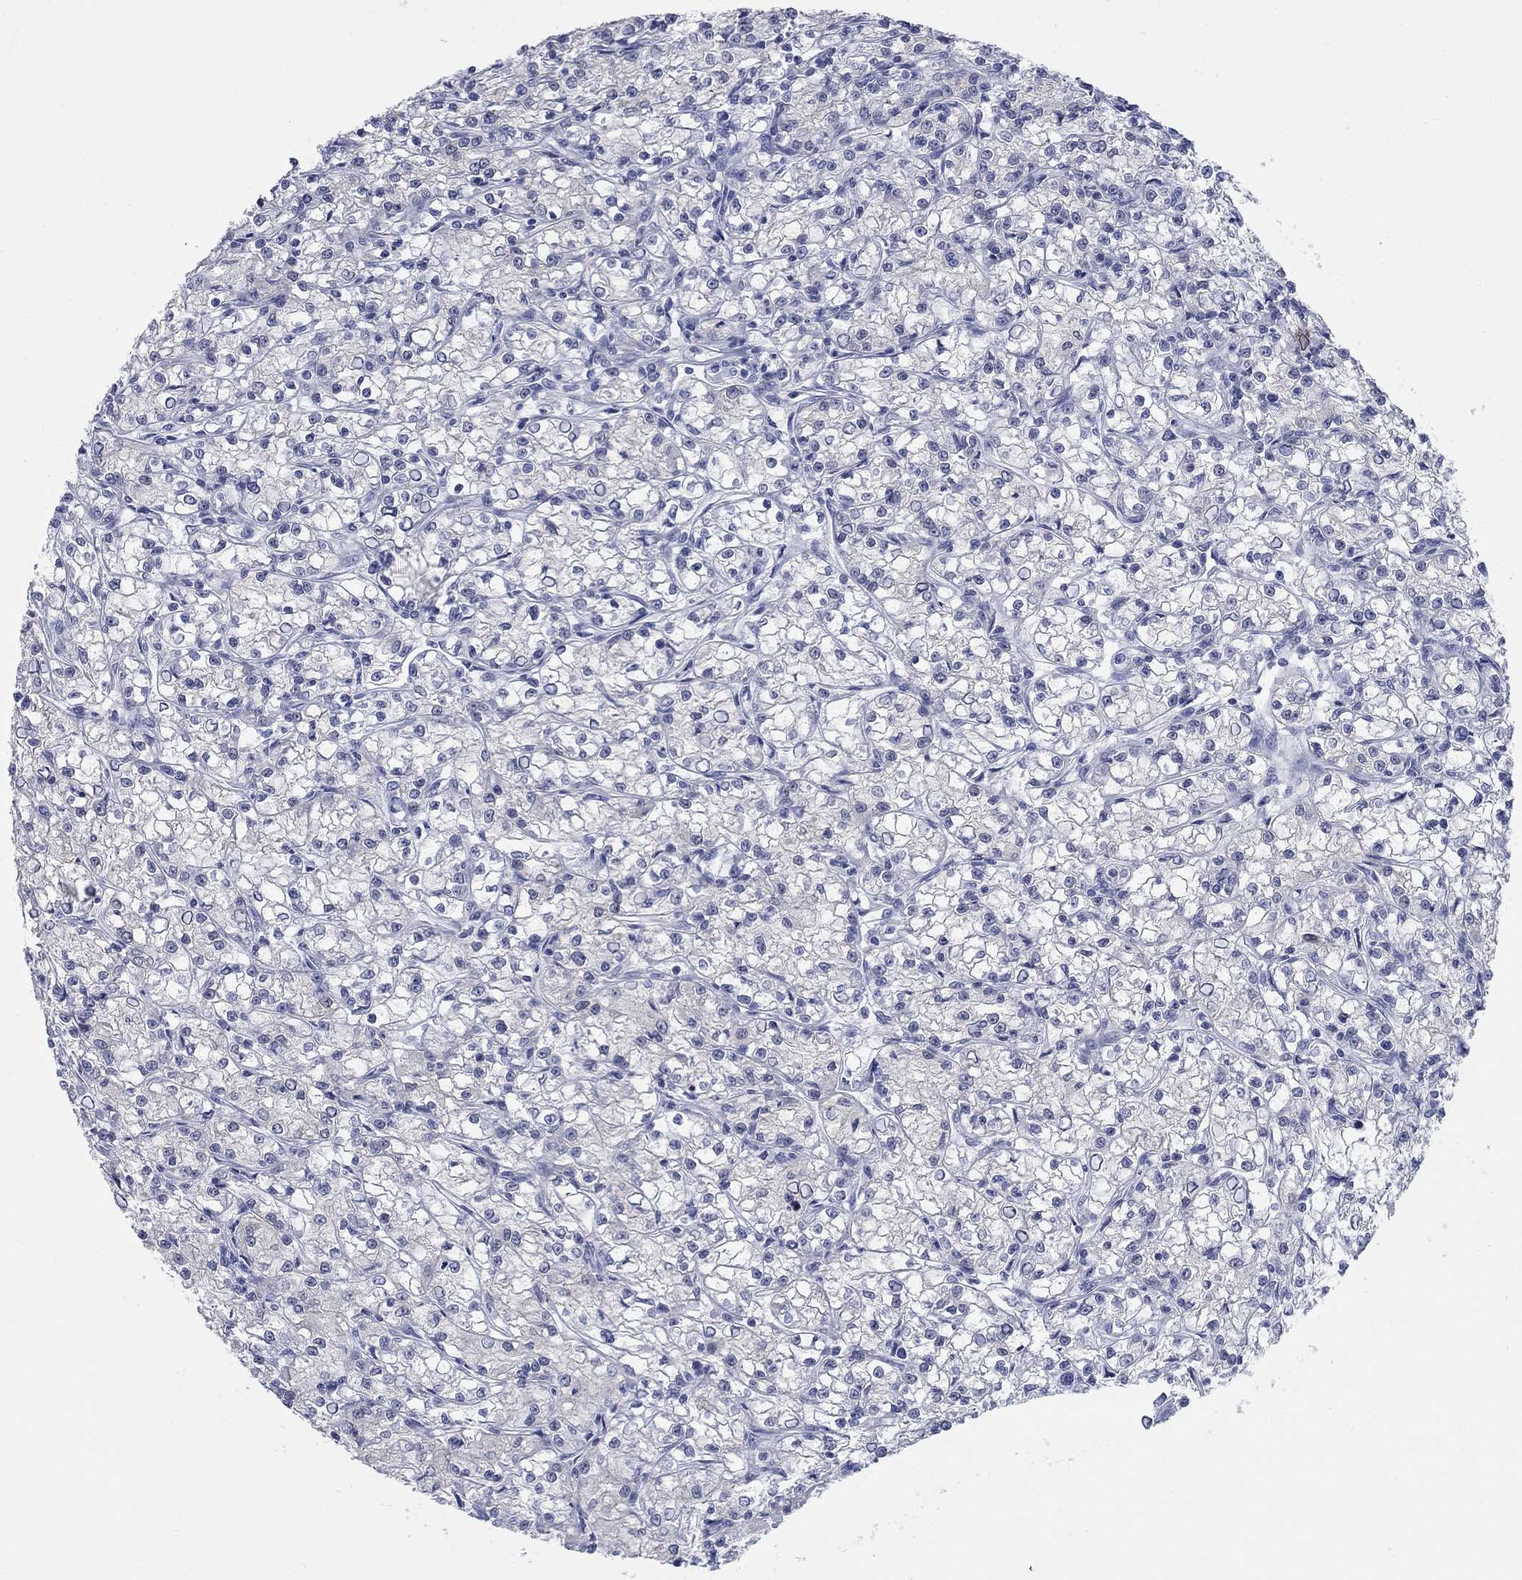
{"staining": {"intensity": "negative", "quantity": "none", "location": "none"}, "tissue": "renal cancer", "cell_type": "Tumor cells", "image_type": "cancer", "snomed": [{"axis": "morphology", "description": "Adenocarcinoma, NOS"}, {"axis": "topography", "description": "Kidney"}], "caption": "Immunohistochemical staining of human renal adenocarcinoma reveals no significant expression in tumor cells.", "gene": "ATP6V1G2", "patient": {"sex": "female", "age": 59}}